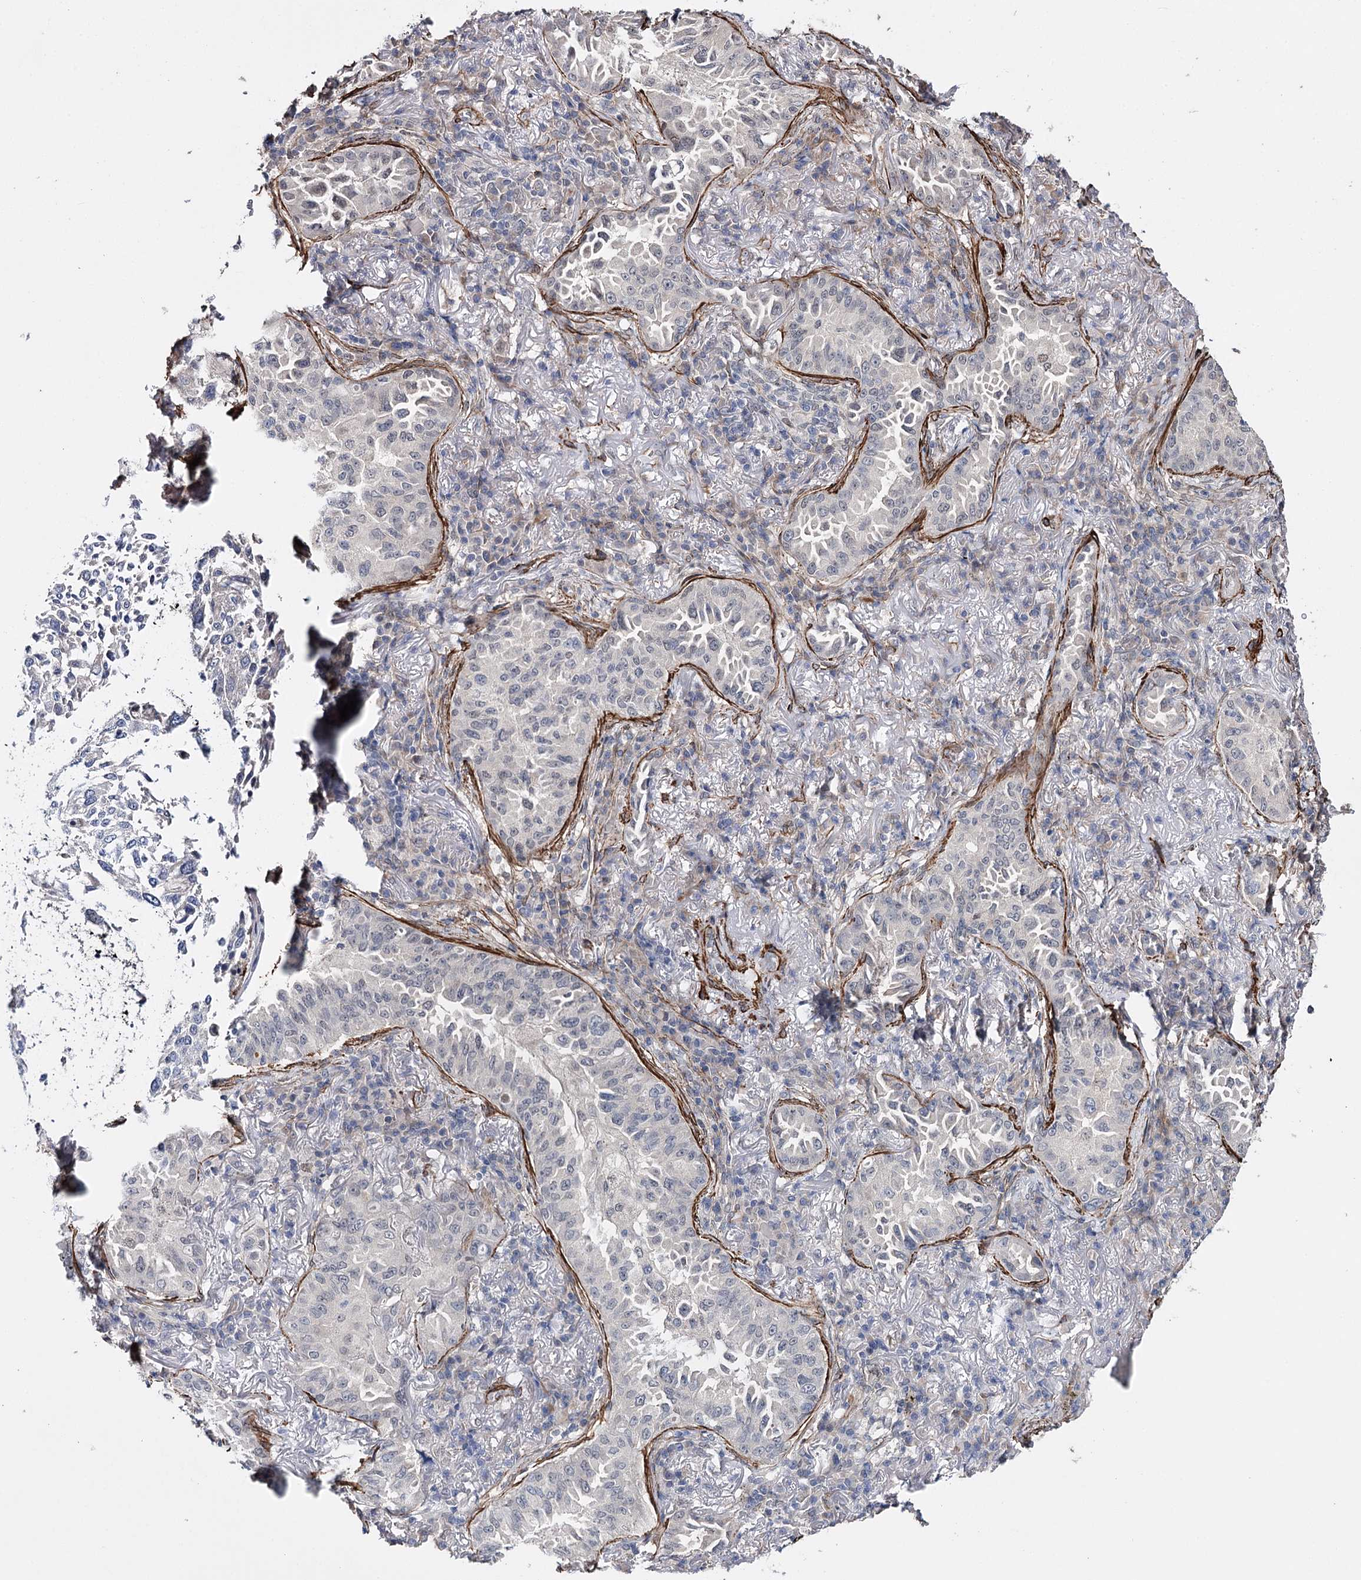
{"staining": {"intensity": "negative", "quantity": "none", "location": "none"}, "tissue": "lung cancer", "cell_type": "Tumor cells", "image_type": "cancer", "snomed": [{"axis": "morphology", "description": "Adenocarcinoma, NOS"}, {"axis": "topography", "description": "Lung"}], "caption": "An image of human lung cancer (adenocarcinoma) is negative for staining in tumor cells.", "gene": "CFAP46", "patient": {"sex": "female", "age": 69}}